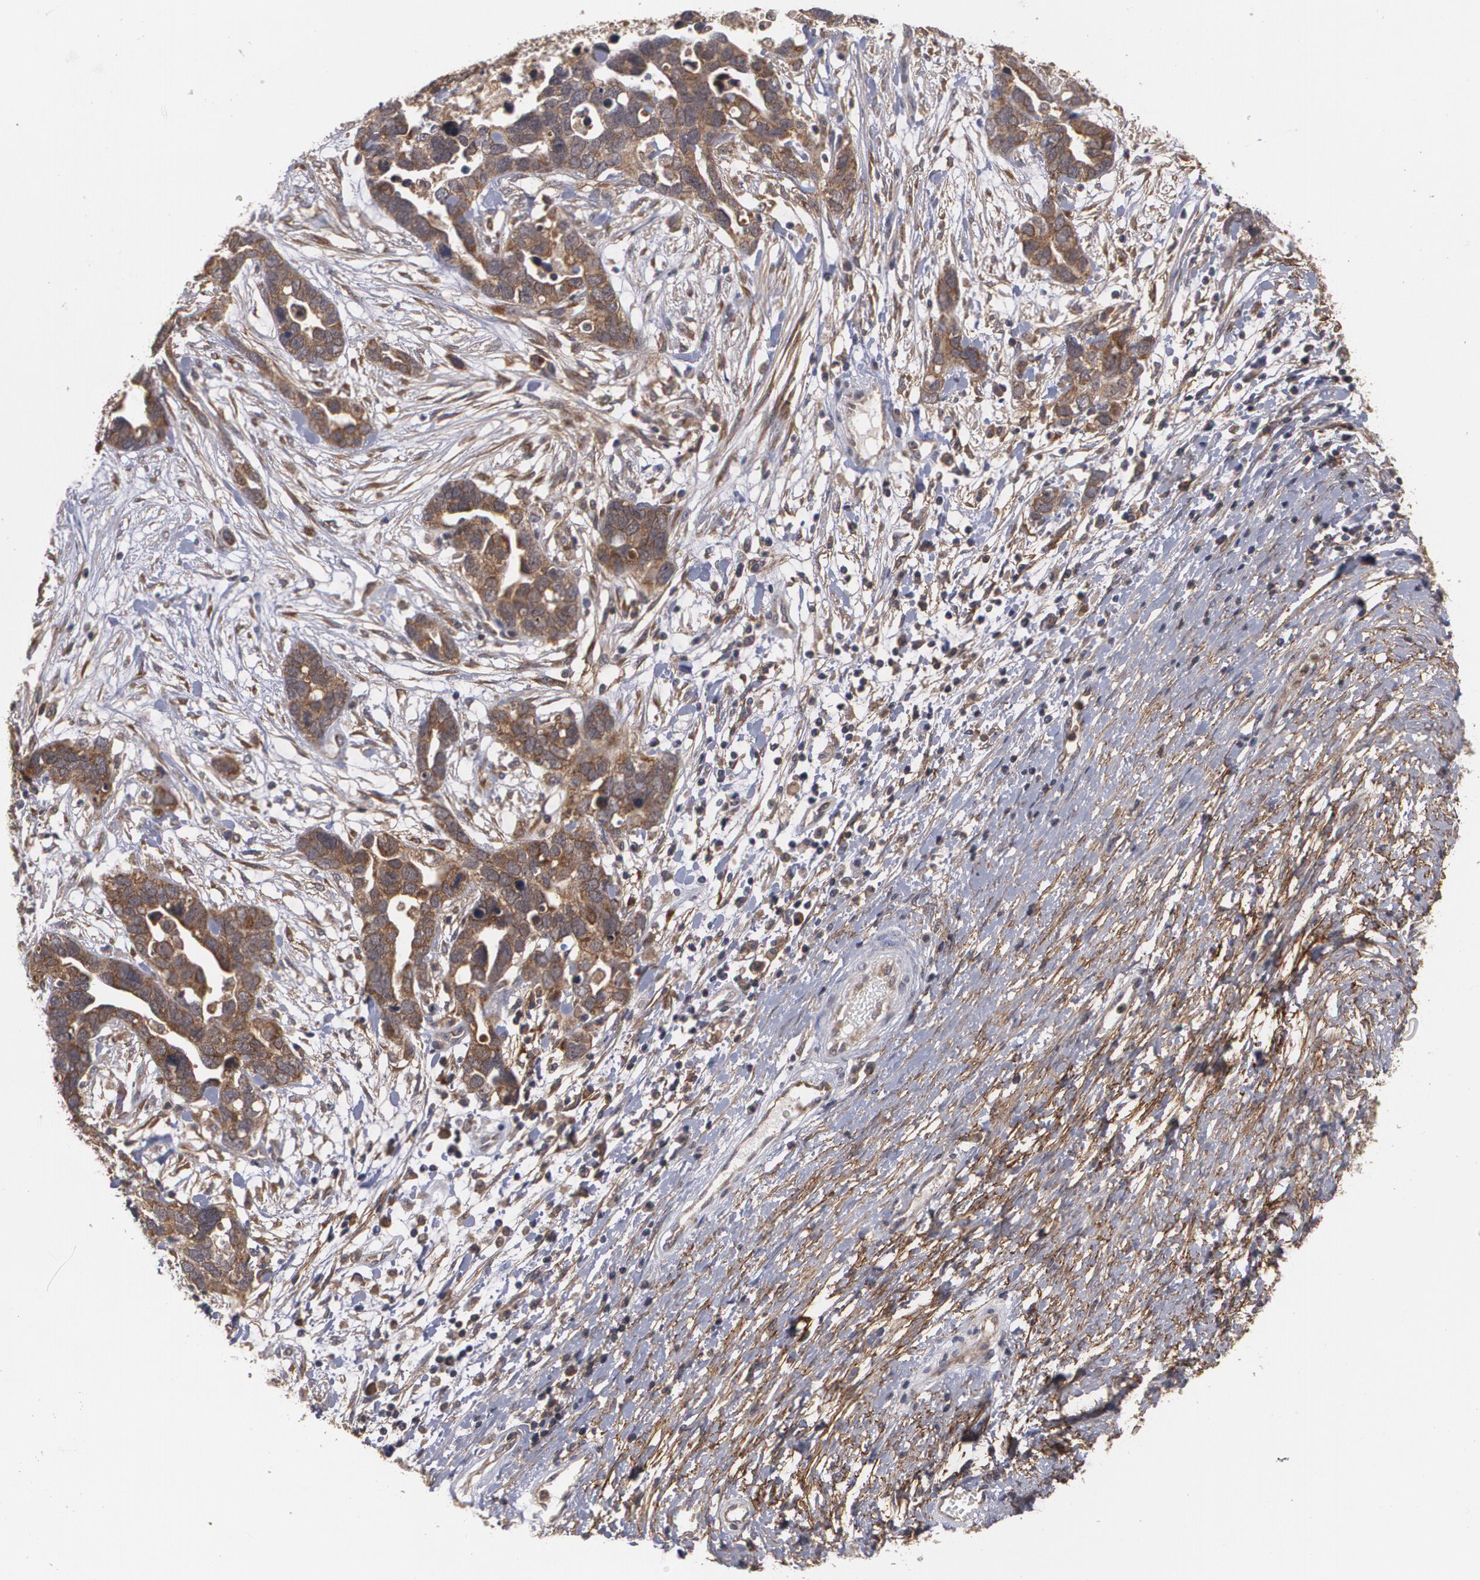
{"staining": {"intensity": "moderate", "quantity": ">75%", "location": "cytoplasmic/membranous"}, "tissue": "ovarian cancer", "cell_type": "Tumor cells", "image_type": "cancer", "snomed": [{"axis": "morphology", "description": "Cystadenocarcinoma, serous, NOS"}, {"axis": "topography", "description": "Ovary"}], "caption": "Brown immunohistochemical staining in human ovarian cancer (serous cystadenocarcinoma) exhibits moderate cytoplasmic/membranous expression in approximately >75% of tumor cells.", "gene": "BMP6", "patient": {"sex": "female", "age": 54}}